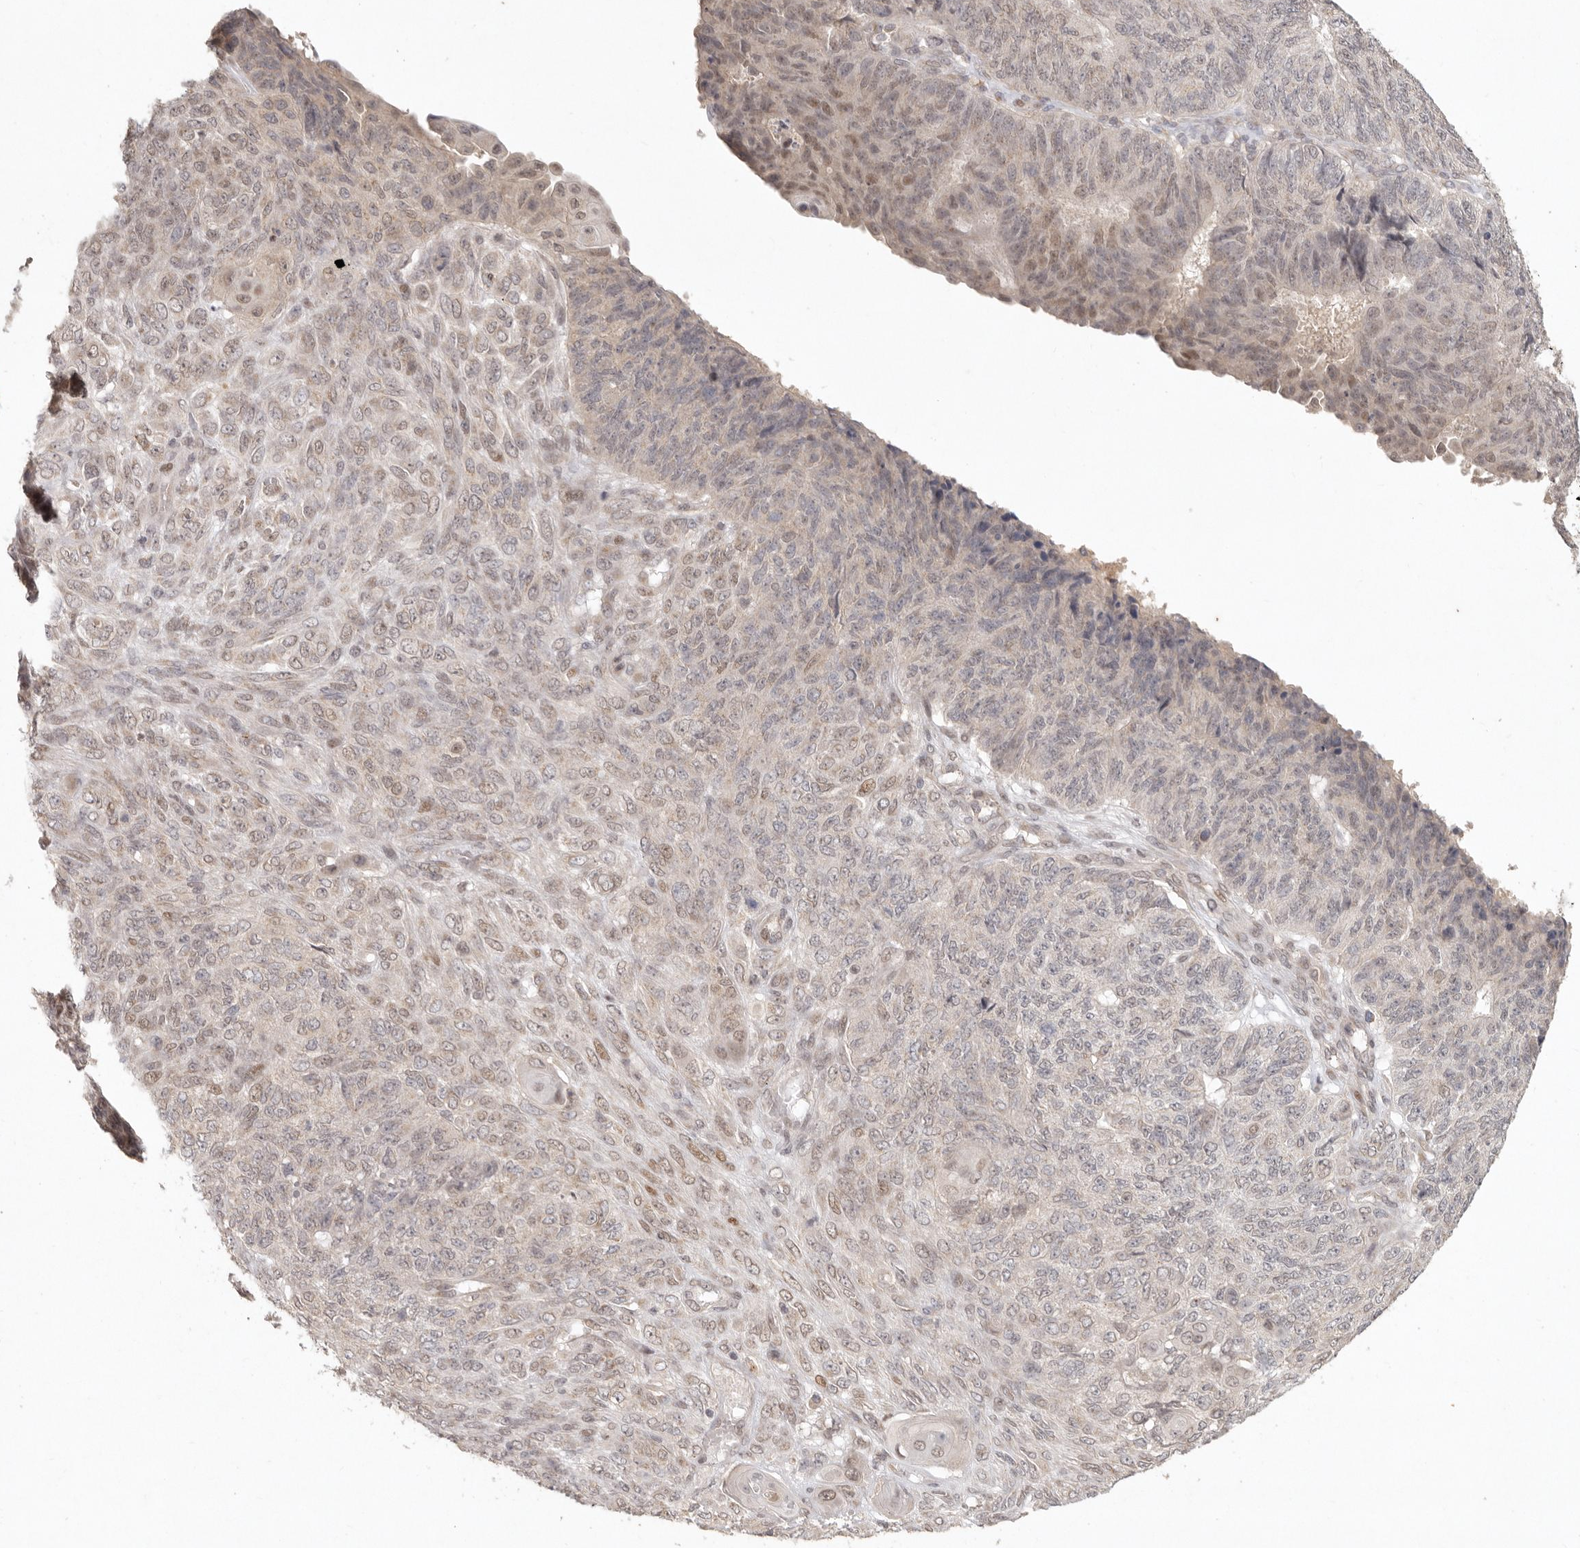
{"staining": {"intensity": "weak", "quantity": "25%-75%", "location": "nuclear"}, "tissue": "endometrial cancer", "cell_type": "Tumor cells", "image_type": "cancer", "snomed": [{"axis": "morphology", "description": "Adenocarcinoma, NOS"}, {"axis": "topography", "description": "Endometrium"}], "caption": "DAB (3,3'-diaminobenzidine) immunohistochemical staining of human endometrial cancer (adenocarcinoma) demonstrates weak nuclear protein positivity in about 25%-75% of tumor cells. The staining is performed using DAB (3,3'-diaminobenzidine) brown chromogen to label protein expression. The nuclei are counter-stained blue using hematoxylin.", "gene": "LRRC75A", "patient": {"sex": "female", "age": 32}}